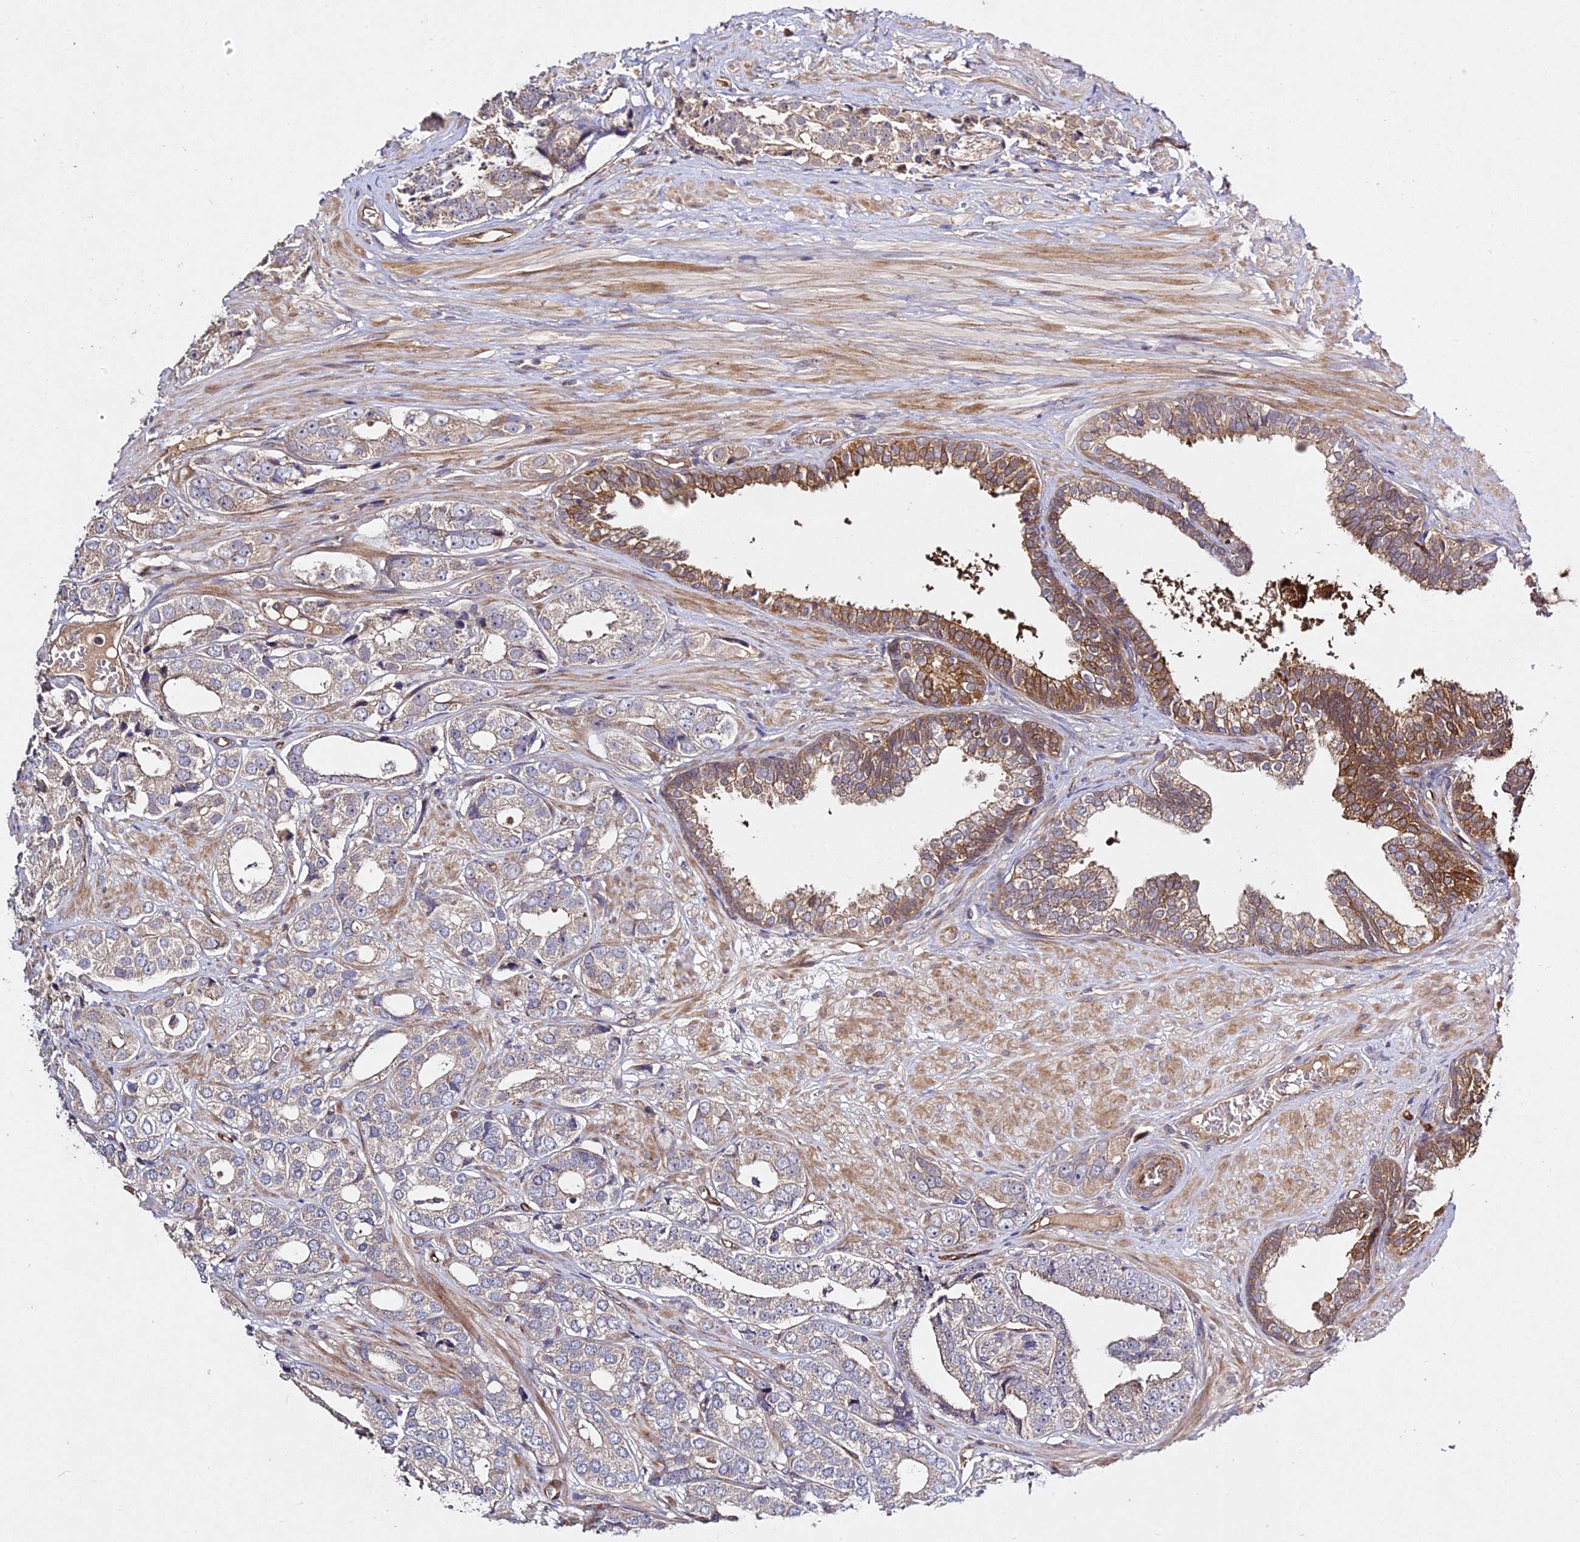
{"staining": {"intensity": "moderate", "quantity": "<25%", "location": "cytoplasmic/membranous"}, "tissue": "prostate cancer", "cell_type": "Tumor cells", "image_type": "cancer", "snomed": [{"axis": "morphology", "description": "Adenocarcinoma, High grade"}, {"axis": "topography", "description": "Prostate"}], "caption": "Immunohistochemical staining of prostate cancer (adenocarcinoma (high-grade)) displays low levels of moderate cytoplasmic/membranous protein expression in about <25% of tumor cells.", "gene": "GRTP1", "patient": {"sex": "male", "age": 71}}